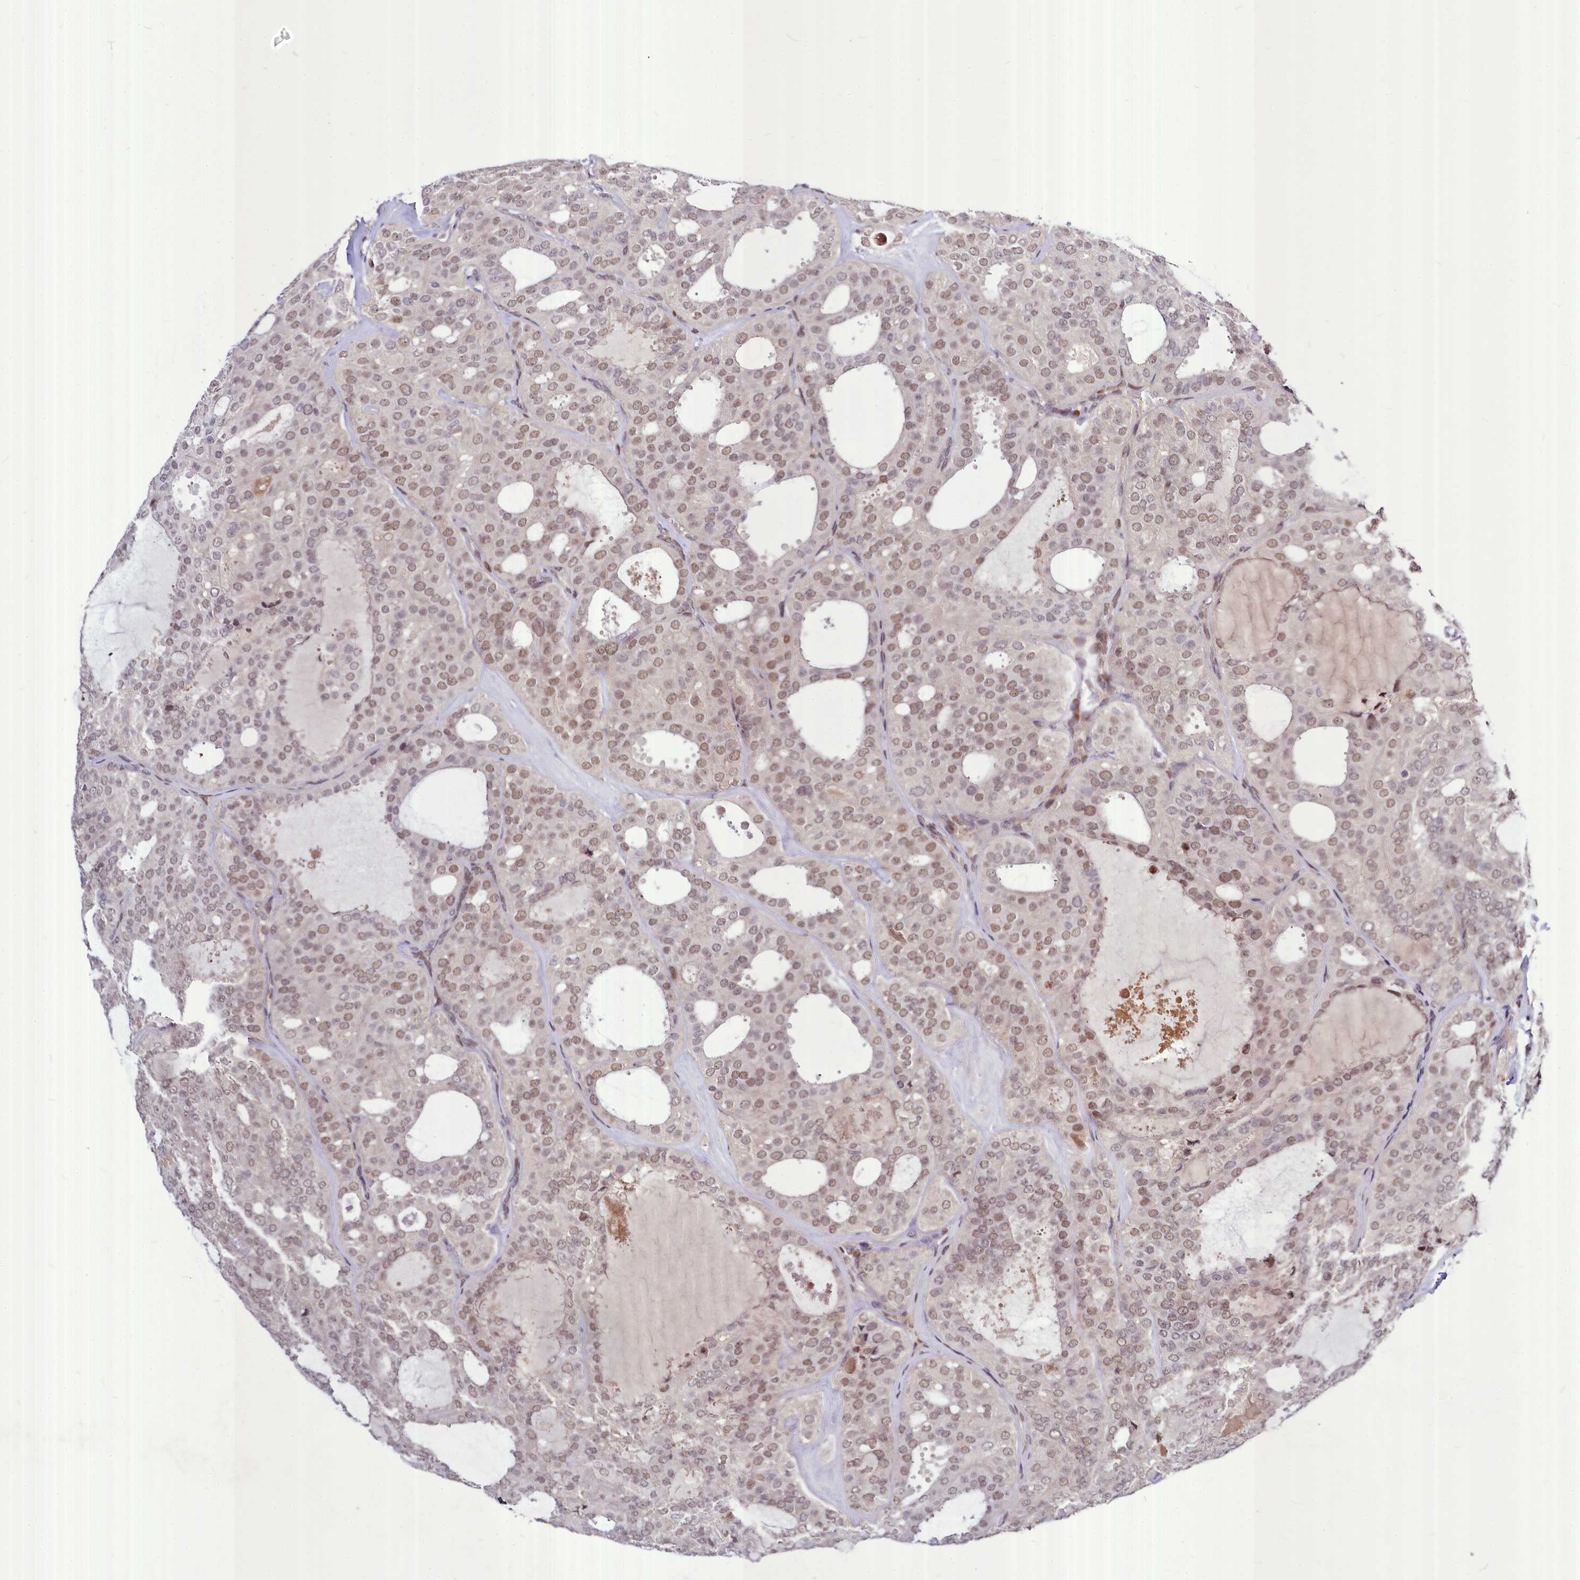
{"staining": {"intensity": "moderate", "quantity": ">75%", "location": "nuclear"}, "tissue": "thyroid cancer", "cell_type": "Tumor cells", "image_type": "cancer", "snomed": [{"axis": "morphology", "description": "Follicular adenoma carcinoma, NOS"}, {"axis": "topography", "description": "Thyroid gland"}], "caption": "Thyroid cancer was stained to show a protein in brown. There is medium levels of moderate nuclear staining in approximately >75% of tumor cells. The staining is performed using DAB (3,3'-diaminobenzidine) brown chromogen to label protein expression. The nuclei are counter-stained blue using hematoxylin.", "gene": "MAML2", "patient": {"sex": "male", "age": 75}}